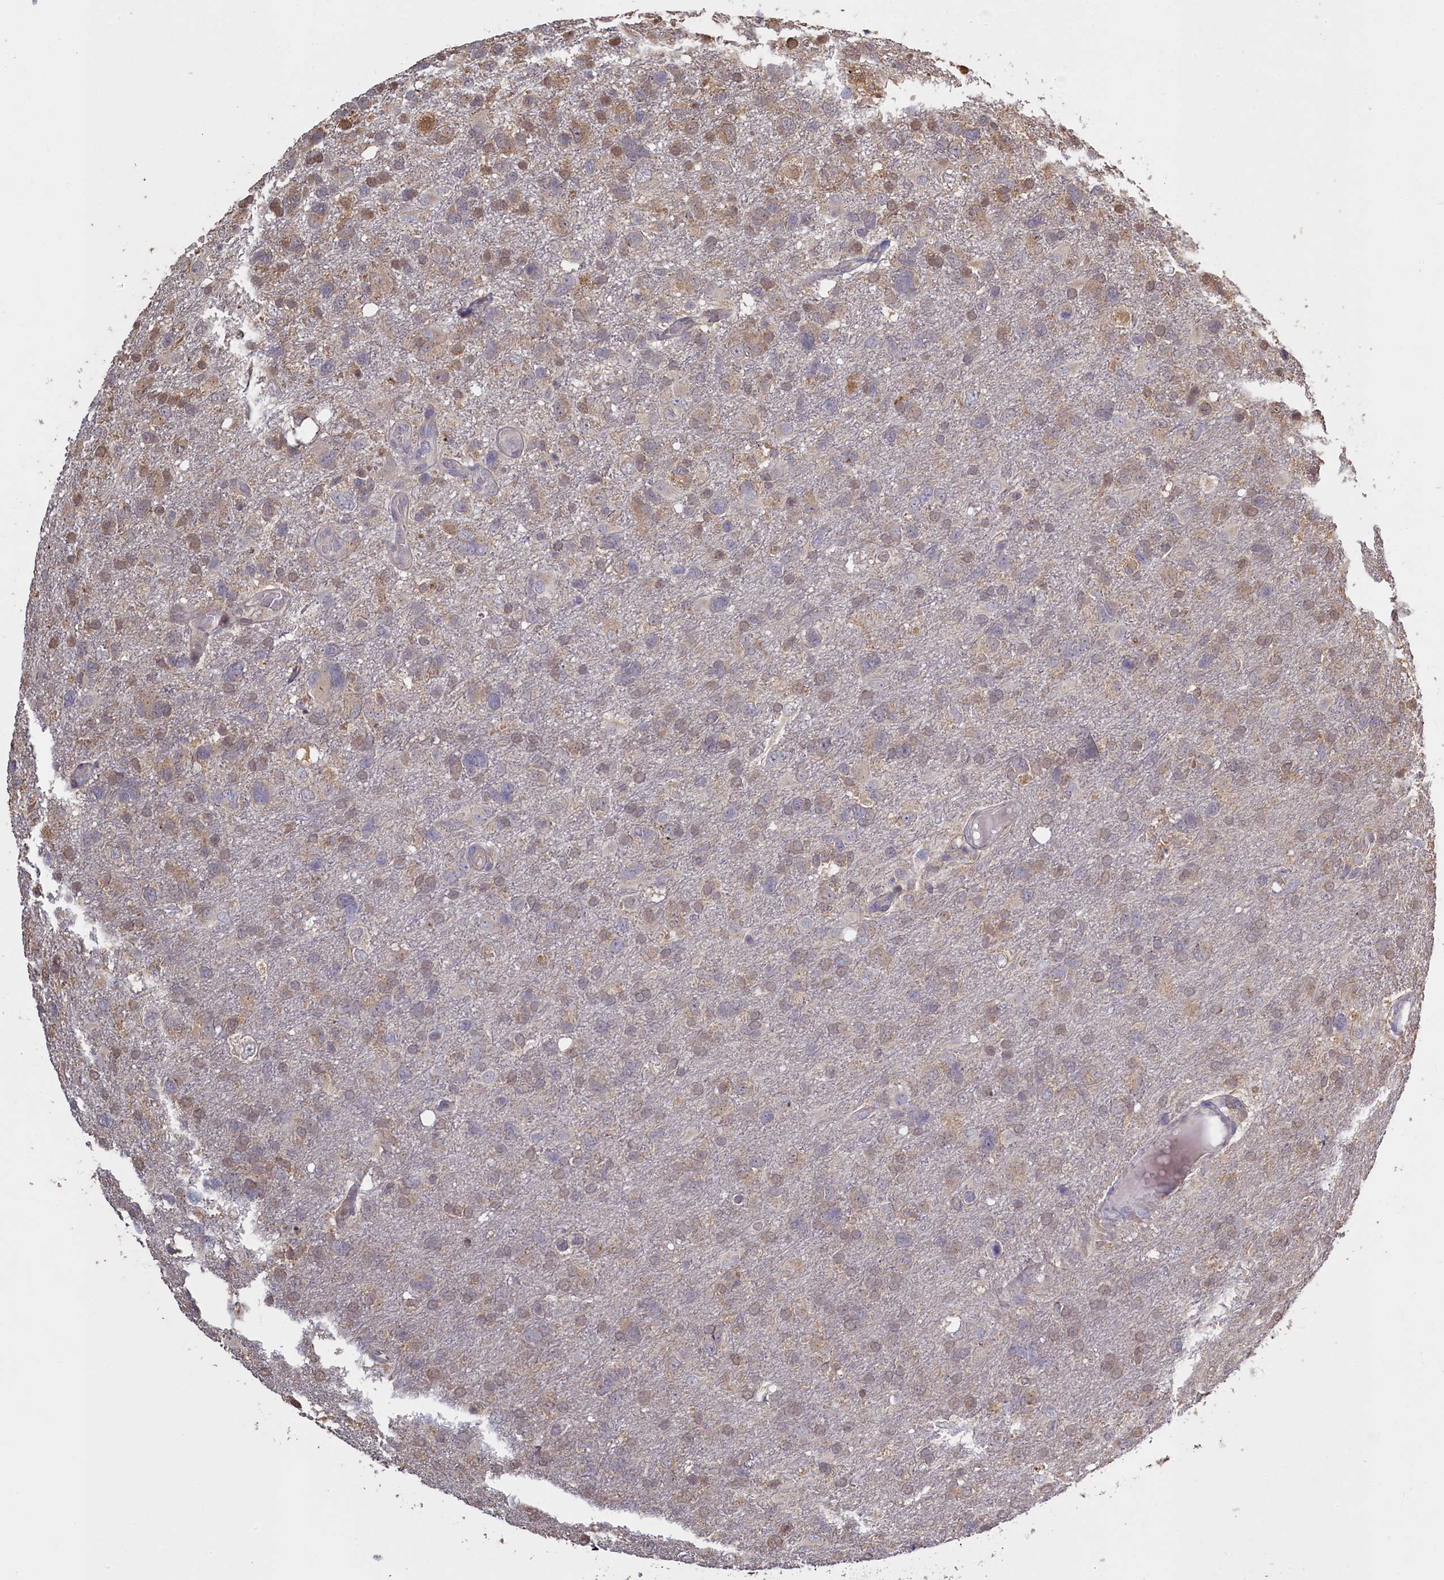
{"staining": {"intensity": "moderate", "quantity": "<25%", "location": "cytoplasmic/membranous"}, "tissue": "glioma", "cell_type": "Tumor cells", "image_type": "cancer", "snomed": [{"axis": "morphology", "description": "Glioma, malignant, High grade"}, {"axis": "topography", "description": "Brain"}], "caption": "This is an image of immunohistochemistry (IHC) staining of glioma, which shows moderate expression in the cytoplasmic/membranous of tumor cells.", "gene": "UCHL3", "patient": {"sex": "male", "age": 61}}